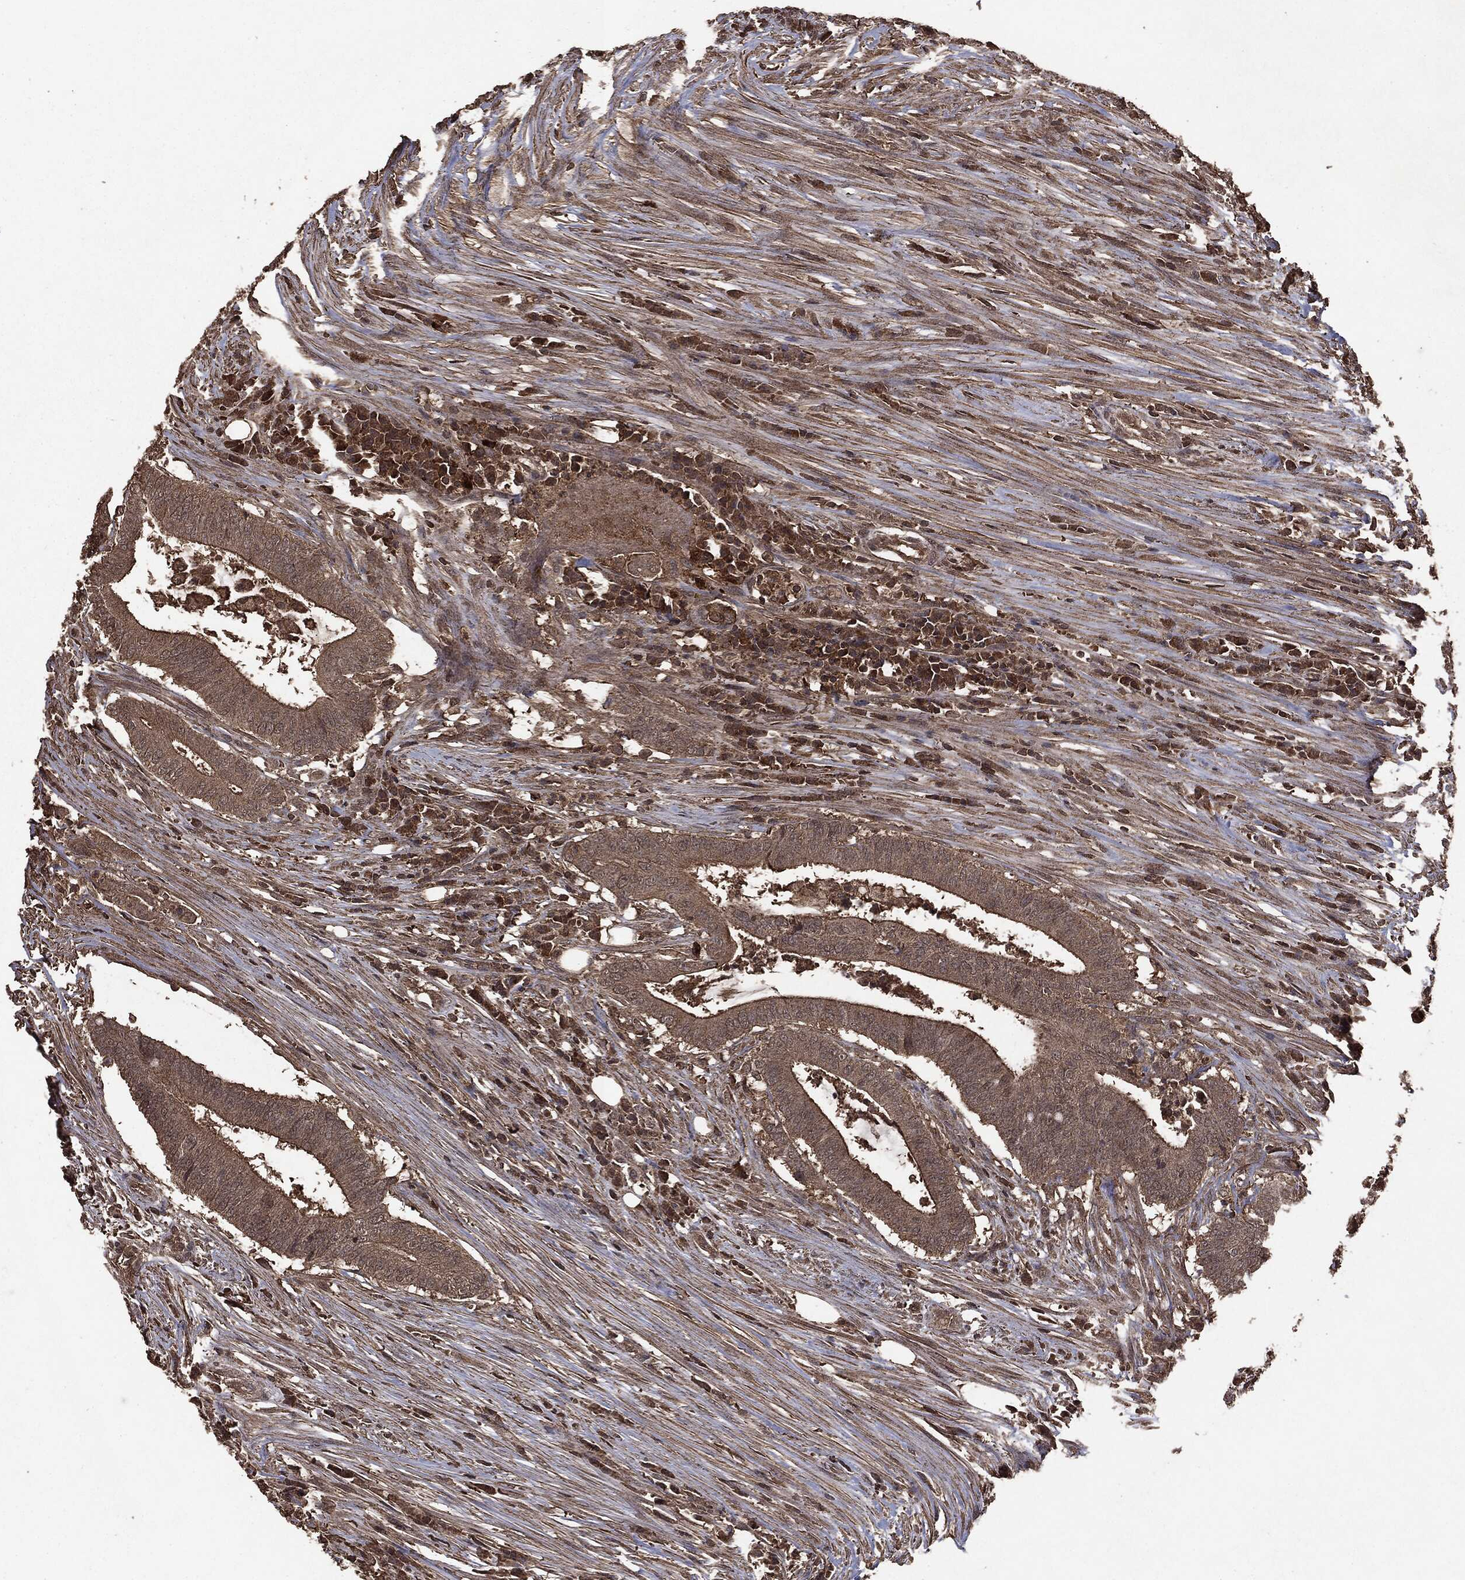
{"staining": {"intensity": "moderate", "quantity": ">75%", "location": "cytoplasmic/membranous"}, "tissue": "colorectal cancer", "cell_type": "Tumor cells", "image_type": "cancer", "snomed": [{"axis": "morphology", "description": "Adenocarcinoma, NOS"}, {"axis": "topography", "description": "Colon"}], "caption": "Colorectal adenocarcinoma tissue displays moderate cytoplasmic/membranous expression in about >75% of tumor cells The staining was performed using DAB, with brown indicating positive protein expression. Nuclei are stained blue with hematoxylin.", "gene": "NME1", "patient": {"sex": "female", "age": 43}}